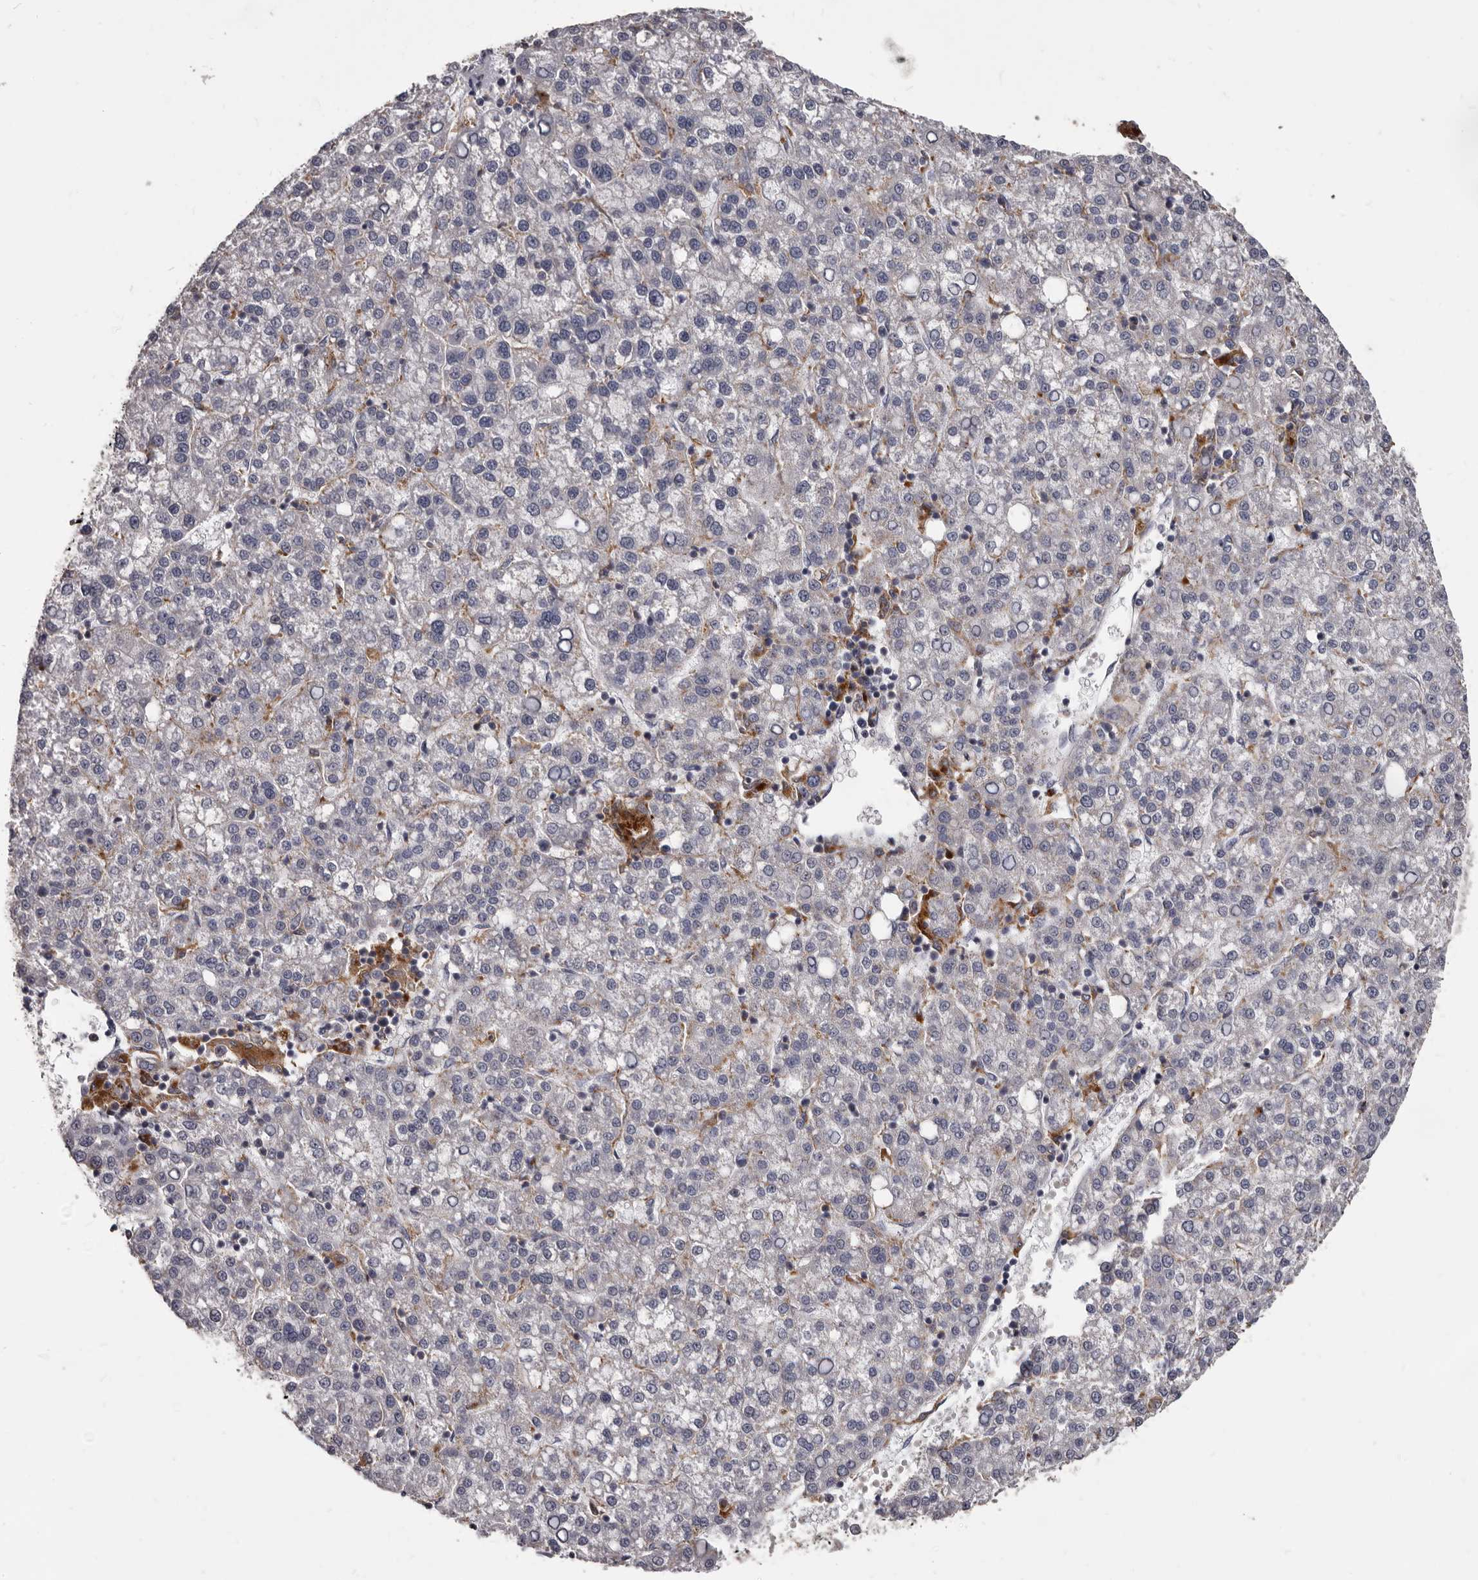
{"staining": {"intensity": "negative", "quantity": "none", "location": "none"}, "tissue": "liver cancer", "cell_type": "Tumor cells", "image_type": "cancer", "snomed": [{"axis": "morphology", "description": "Carcinoma, Hepatocellular, NOS"}, {"axis": "topography", "description": "Liver"}], "caption": "Immunohistochemistry micrograph of neoplastic tissue: human hepatocellular carcinoma (liver) stained with DAB displays no significant protein expression in tumor cells.", "gene": "PI4K2A", "patient": {"sex": "female", "age": 58}}